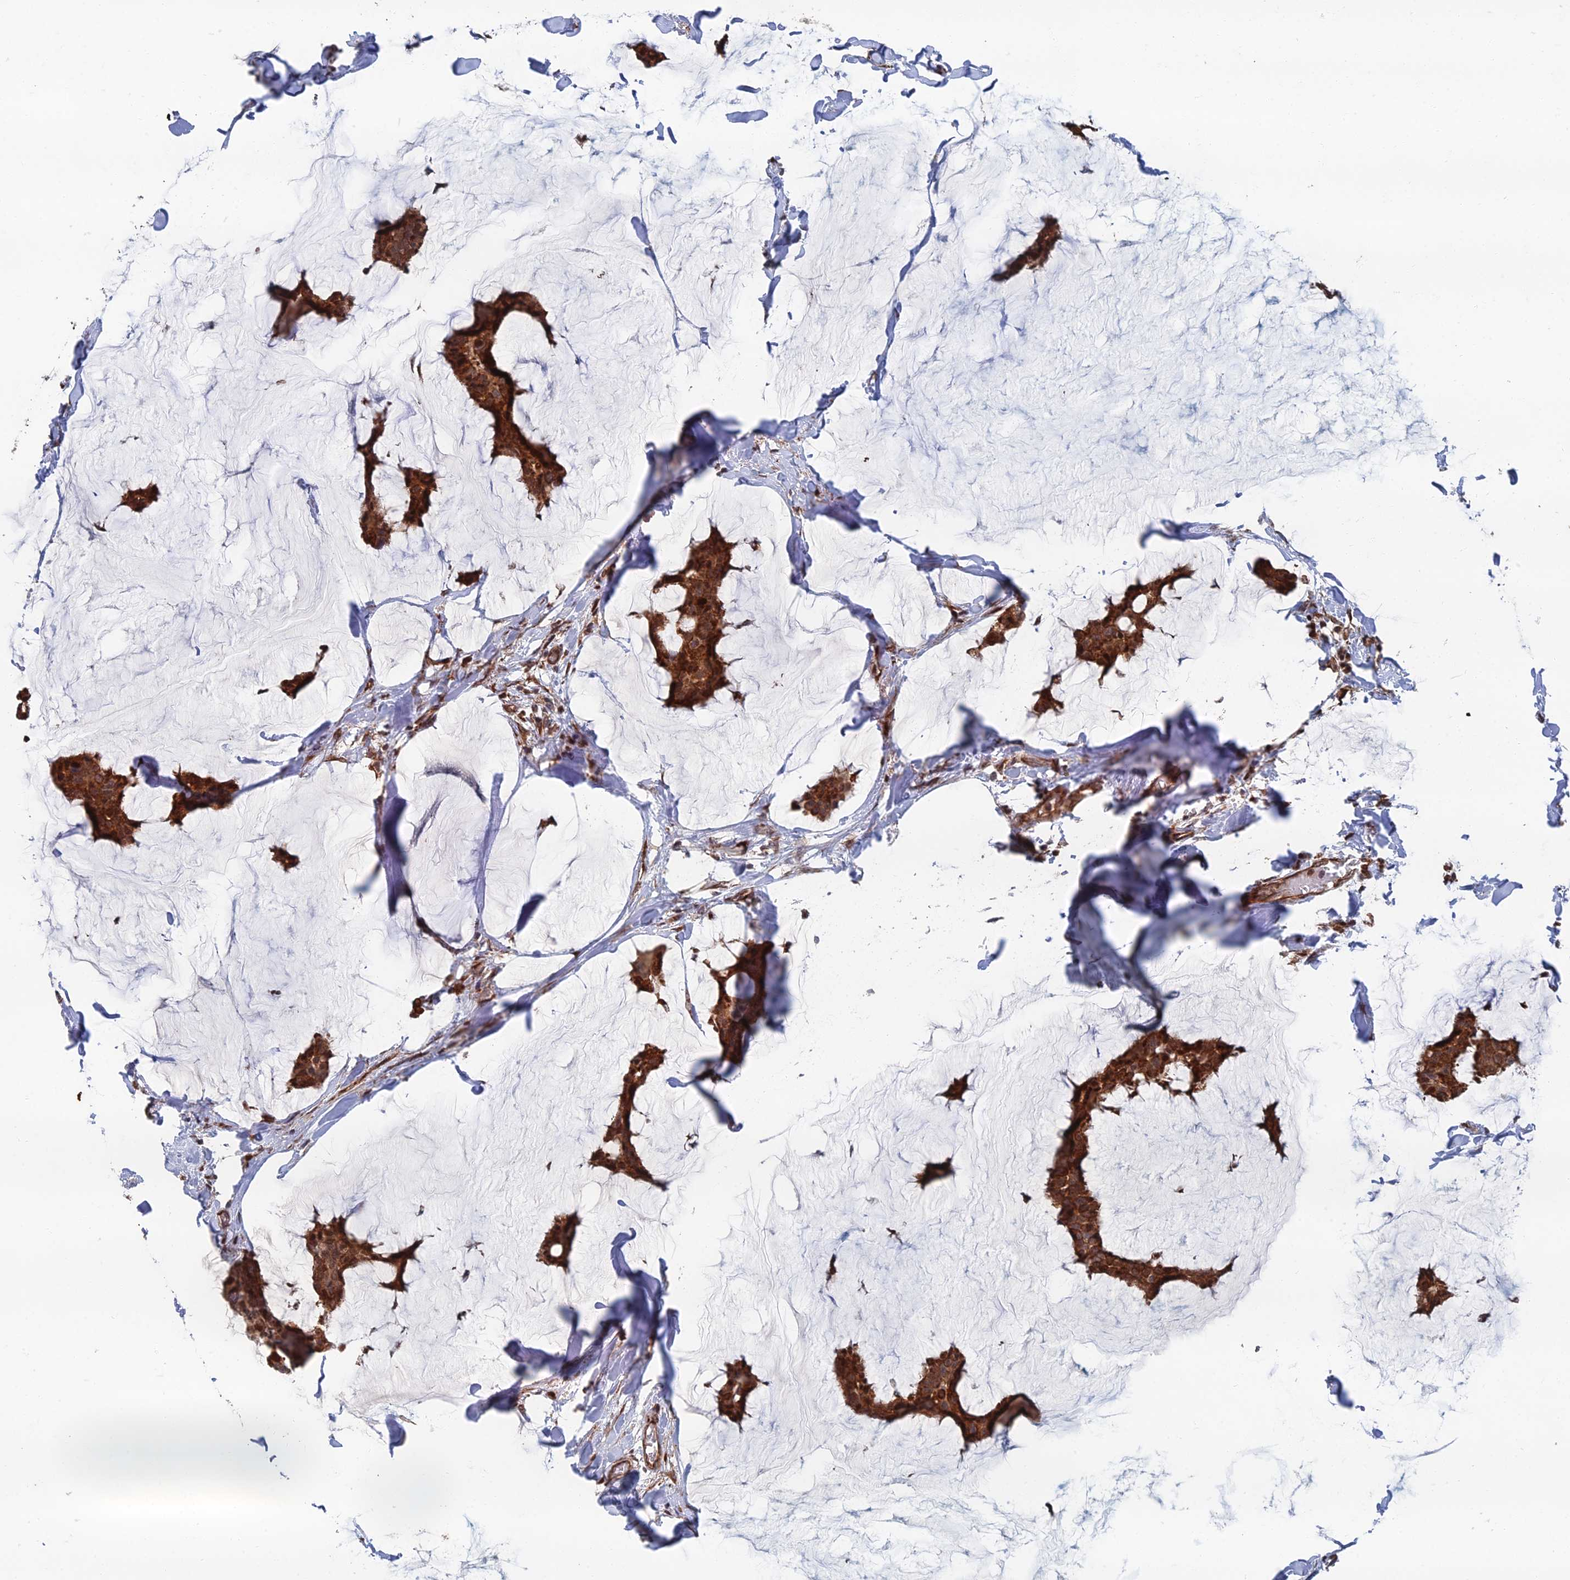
{"staining": {"intensity": "strong", "quantity": ">75%", "location": "cytoplasmic/membranous"}, "tissue": "breast cancer", "cell_type": "Tumor cells", "image_type": "cancer", "snomed": [{"axis": "morphology", "description": "Duct carcinoma"}, {"axis": "topography", "description": "Breast"}], "caption": "Strong cytoplasmic/membranous staining for a protein is appreciated in about >75% of tumor cells of breast invasive ductal carcinoma using IHC.", "gene": "GTF2IRD1", "patient": {"sex": "female", "age": 93}}